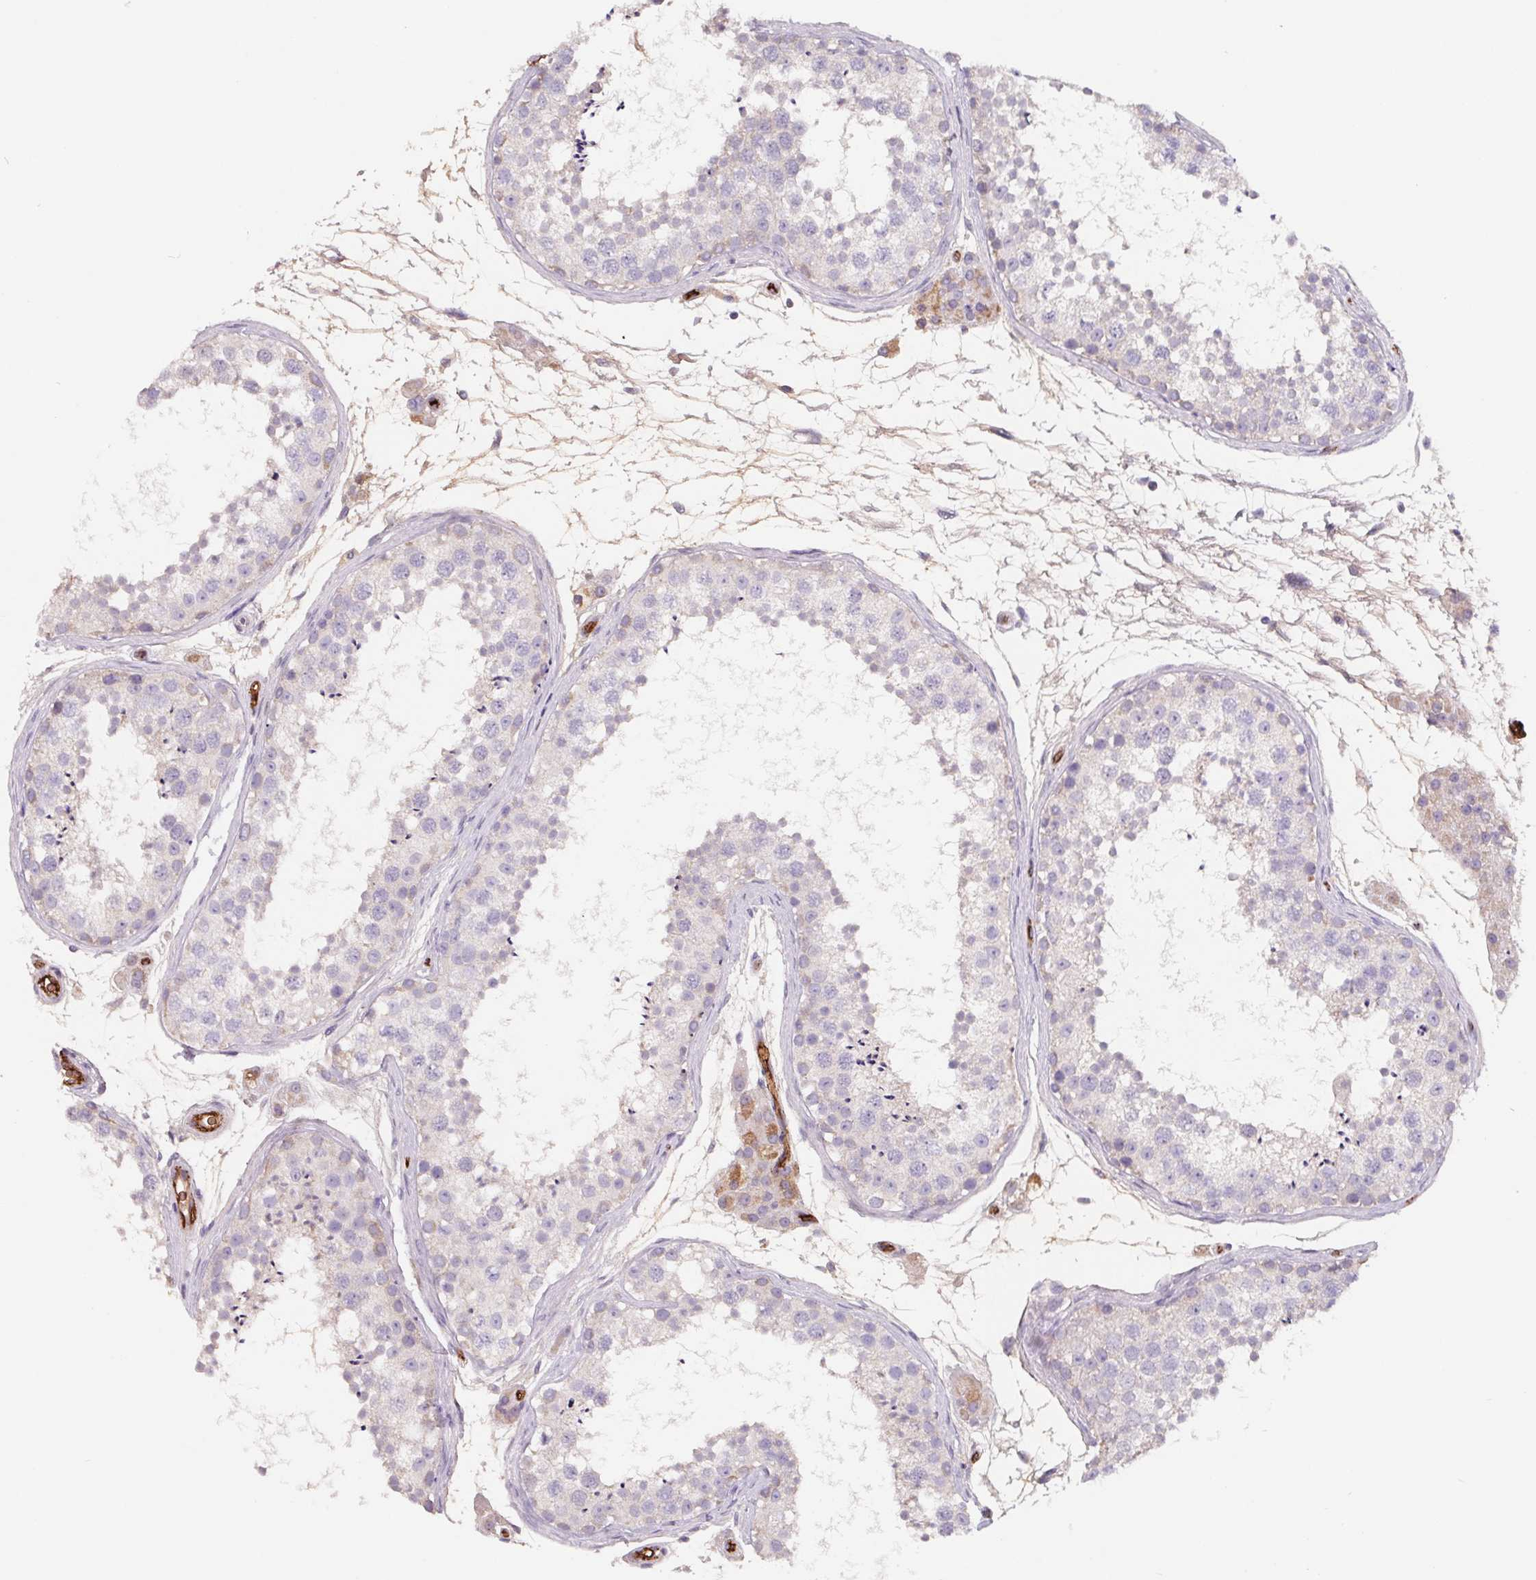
{"staining": {"intensity": "negative", "quantity": "none", "location": "none"}, "tissue": "testis", "cell_type": "Cells in seminiferous ducts", "image_type": "normal", "snomed": [{"axis": "morphology", "description": "Normal tissue, NOS"}, {"axis": "topography", "description": "Testis"}], "caption": "An immunohistochemistry (IHC) photomicrograph of benign testis is shown. There is no staining in cells in seminiferous ducts of testis.", "gene": "LPA", "patient": {"sex": "male", "age": 41}}